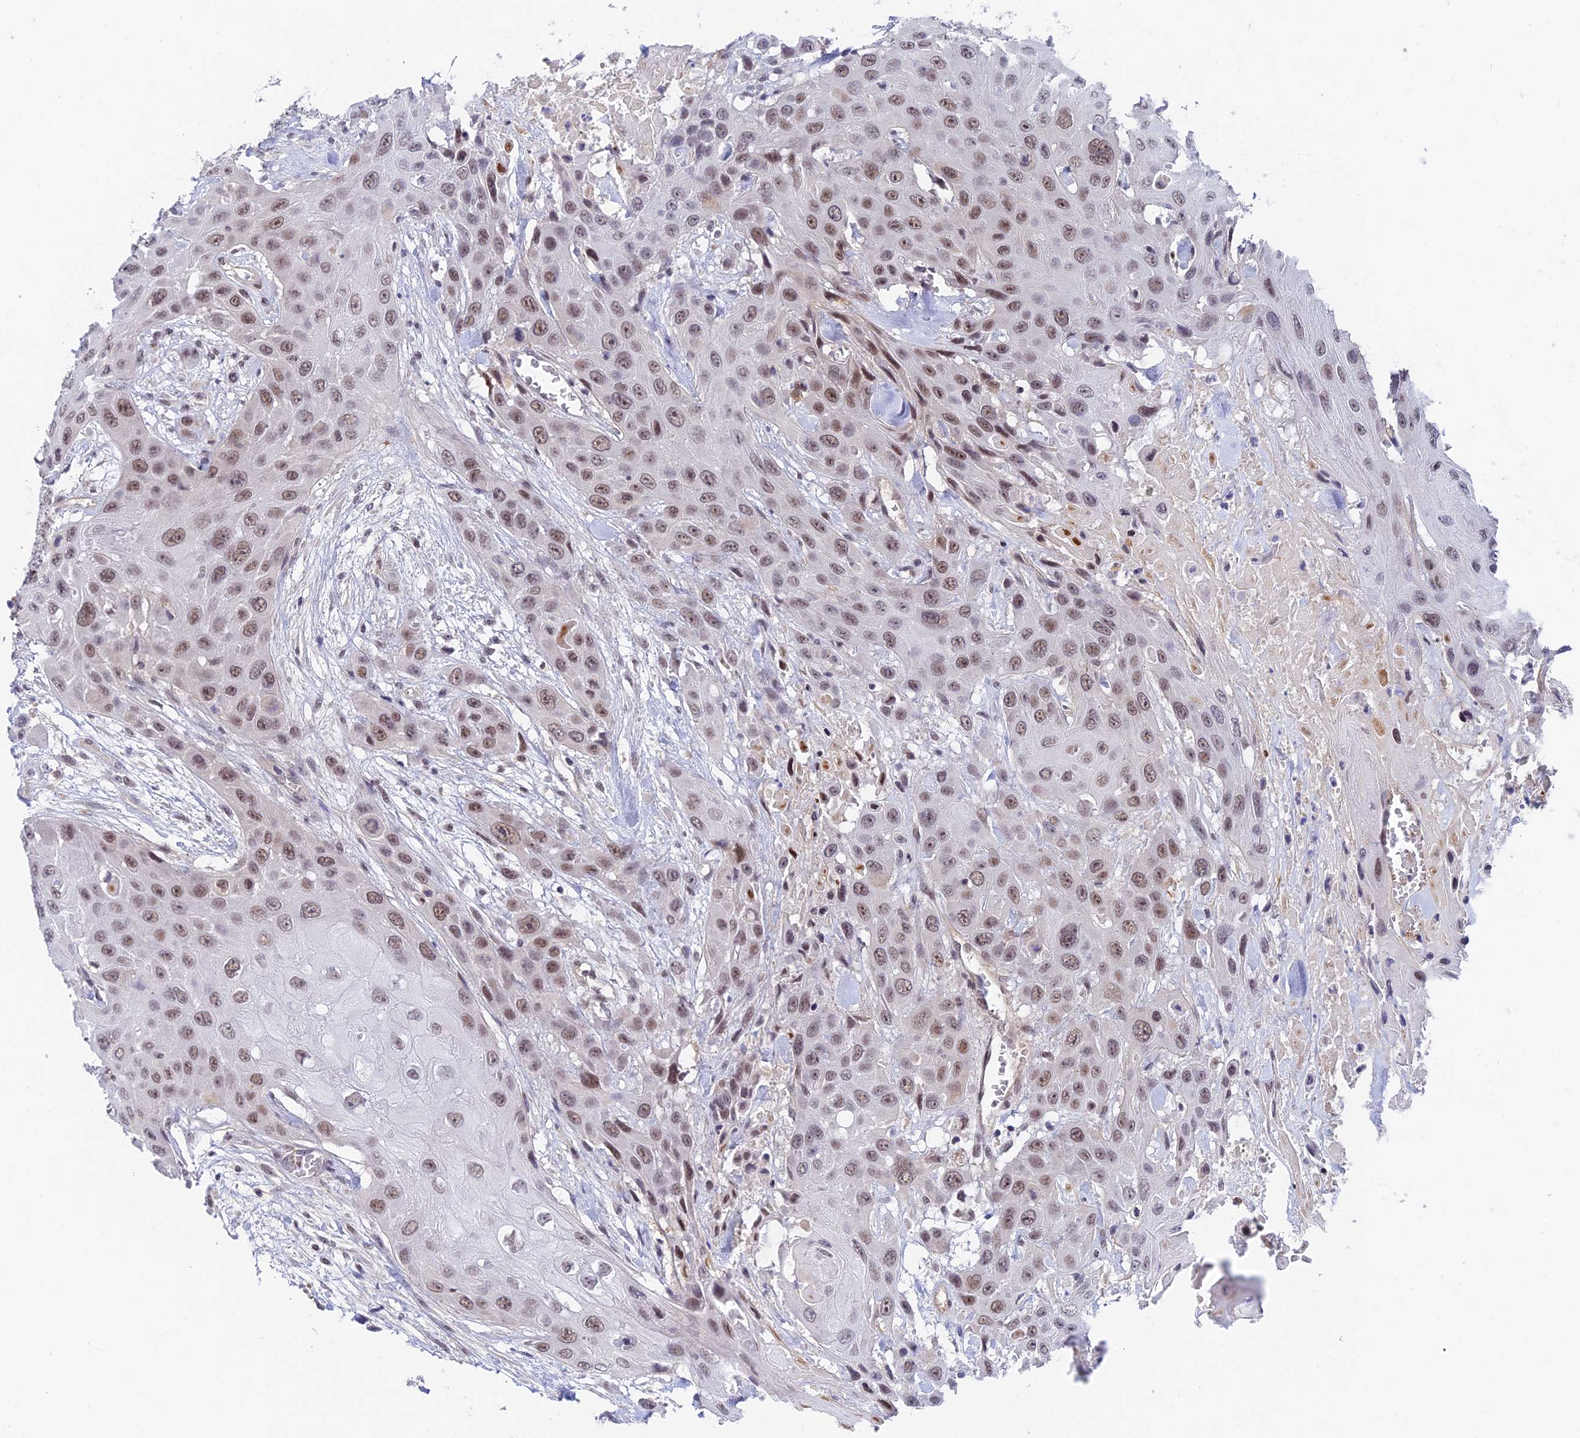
{"staining": {"intensity": "moderate", "quantity": ">75%", "location": "nuclear"}, "tissue": "head and neck cancer", "cell_type": "Tumor cells", "image_type": "cancer", "snomed": [{"axis": "morphology", "description": "Squamous cell carcinoma, NOS"}, {"axis": "topography", "description": "Head-Neck"}], "caption": "Immunohistochemical staining of human head and neck squamous cell carcinoma reveals moderate nuclear protein staining in about >75% of tumor cells. The staining was performed using DAB to visualize the protein expression in brown, while the nuclei were stained in blue with hematoxylin (Magnification: 20x).", "gene": "NSMCE1", "patient": {"sex": "male", "age": 81}}